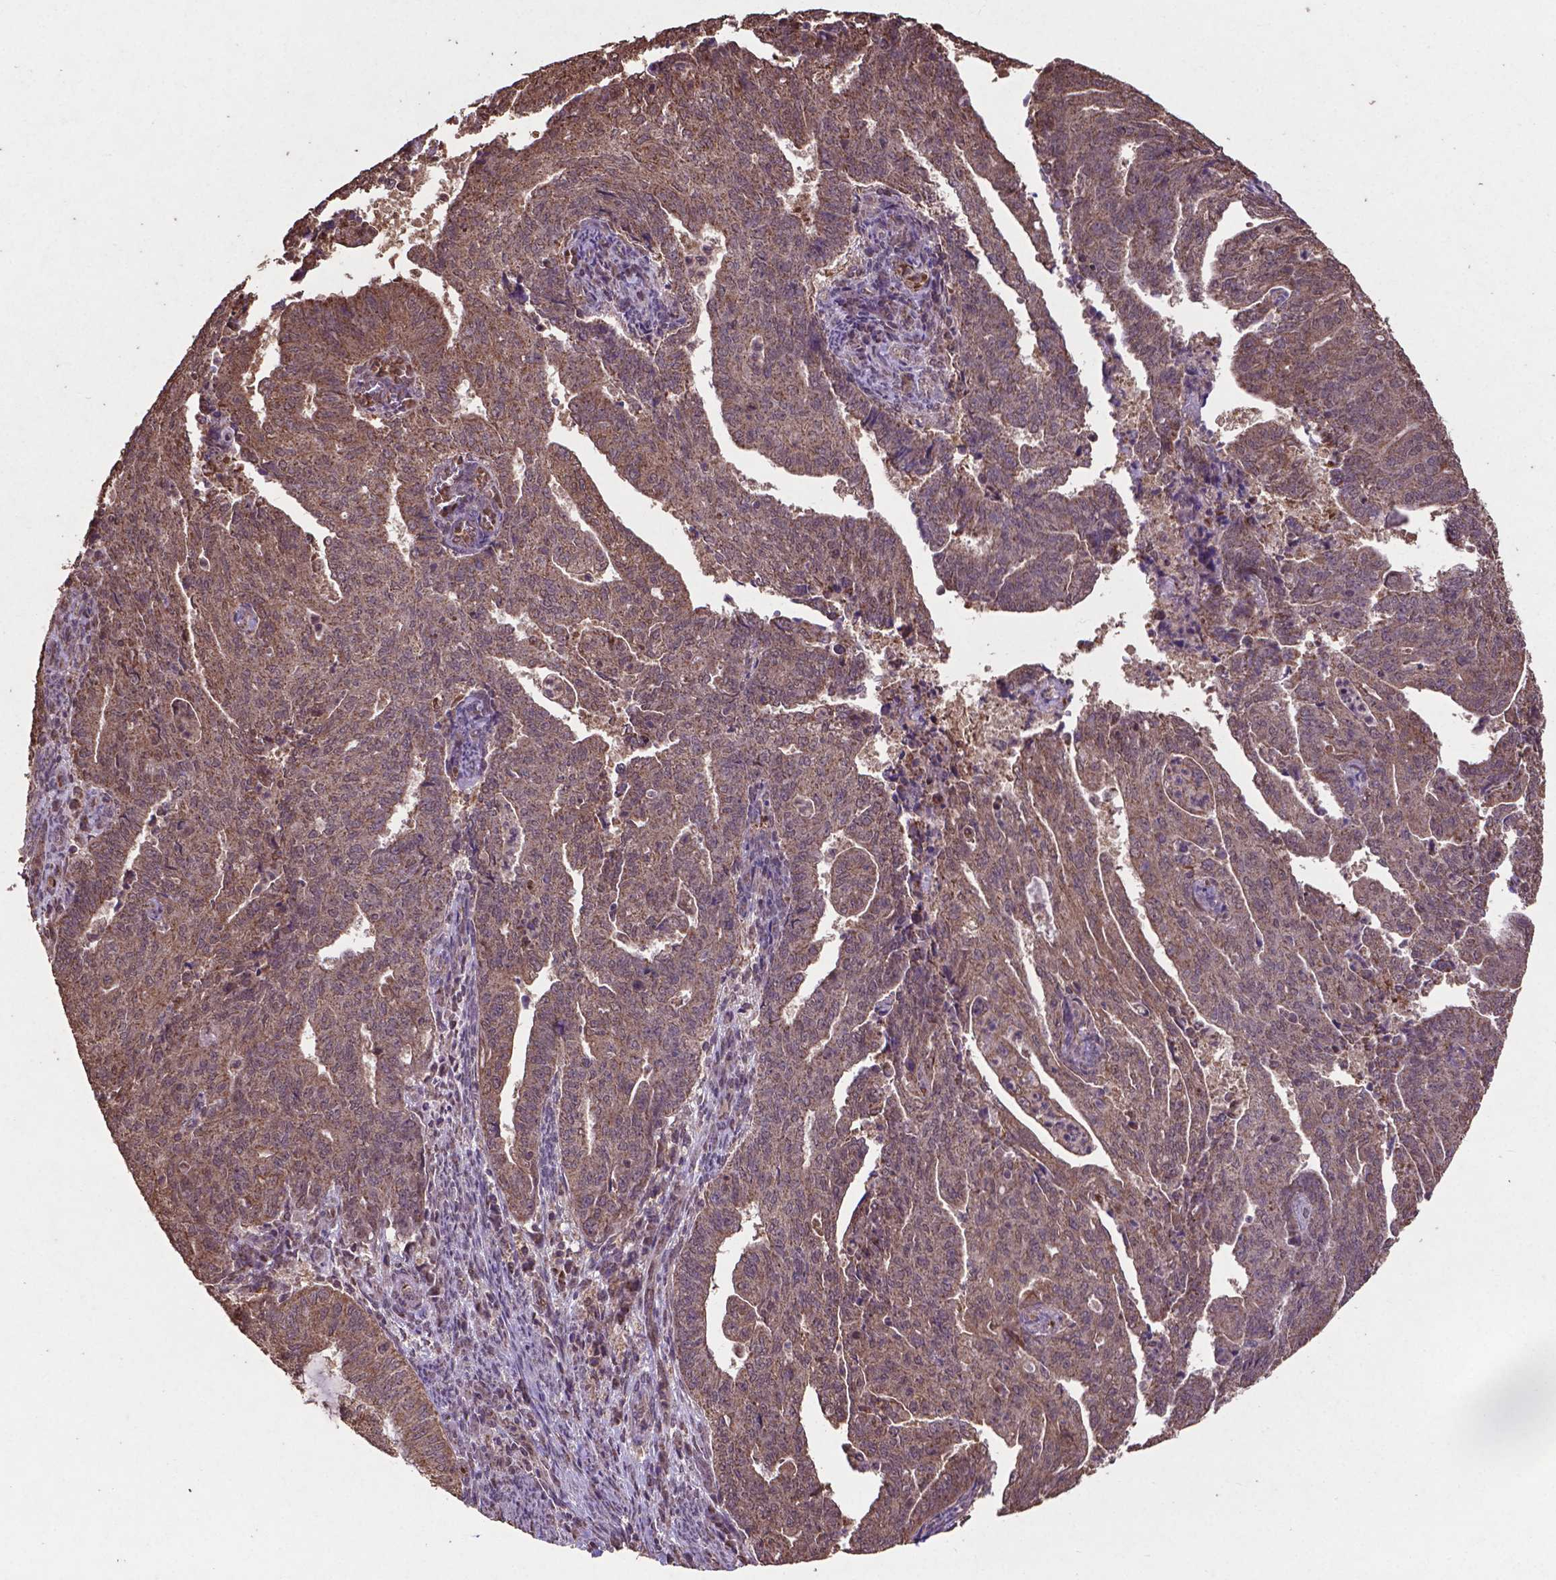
{"staining": {"intensity": "moderate", "quantity": ">75%", "location": "cytoplasmic/membranous"}, "tissue": "endometrial cancer", "cell_type": "Tumor cells", "image_type": "cancer", "snomed": [{"axis": "morphology", "description": "Adenocarcinoma, NOS"}, {"axis": "topography", "description": "Endometrium"}], "caption": "Brown immunohistochemical staining in adenocarcinoma (endometrial) shows moderate cytoplasmic/membranous positivity in about >75% of tumor cells. (DAB (3,3'-diaminobenzidine) IHC with brightfield microscopy, high magnification).", "gene": "DCAF1", "patient": {"sex": "female", "age": 82}}